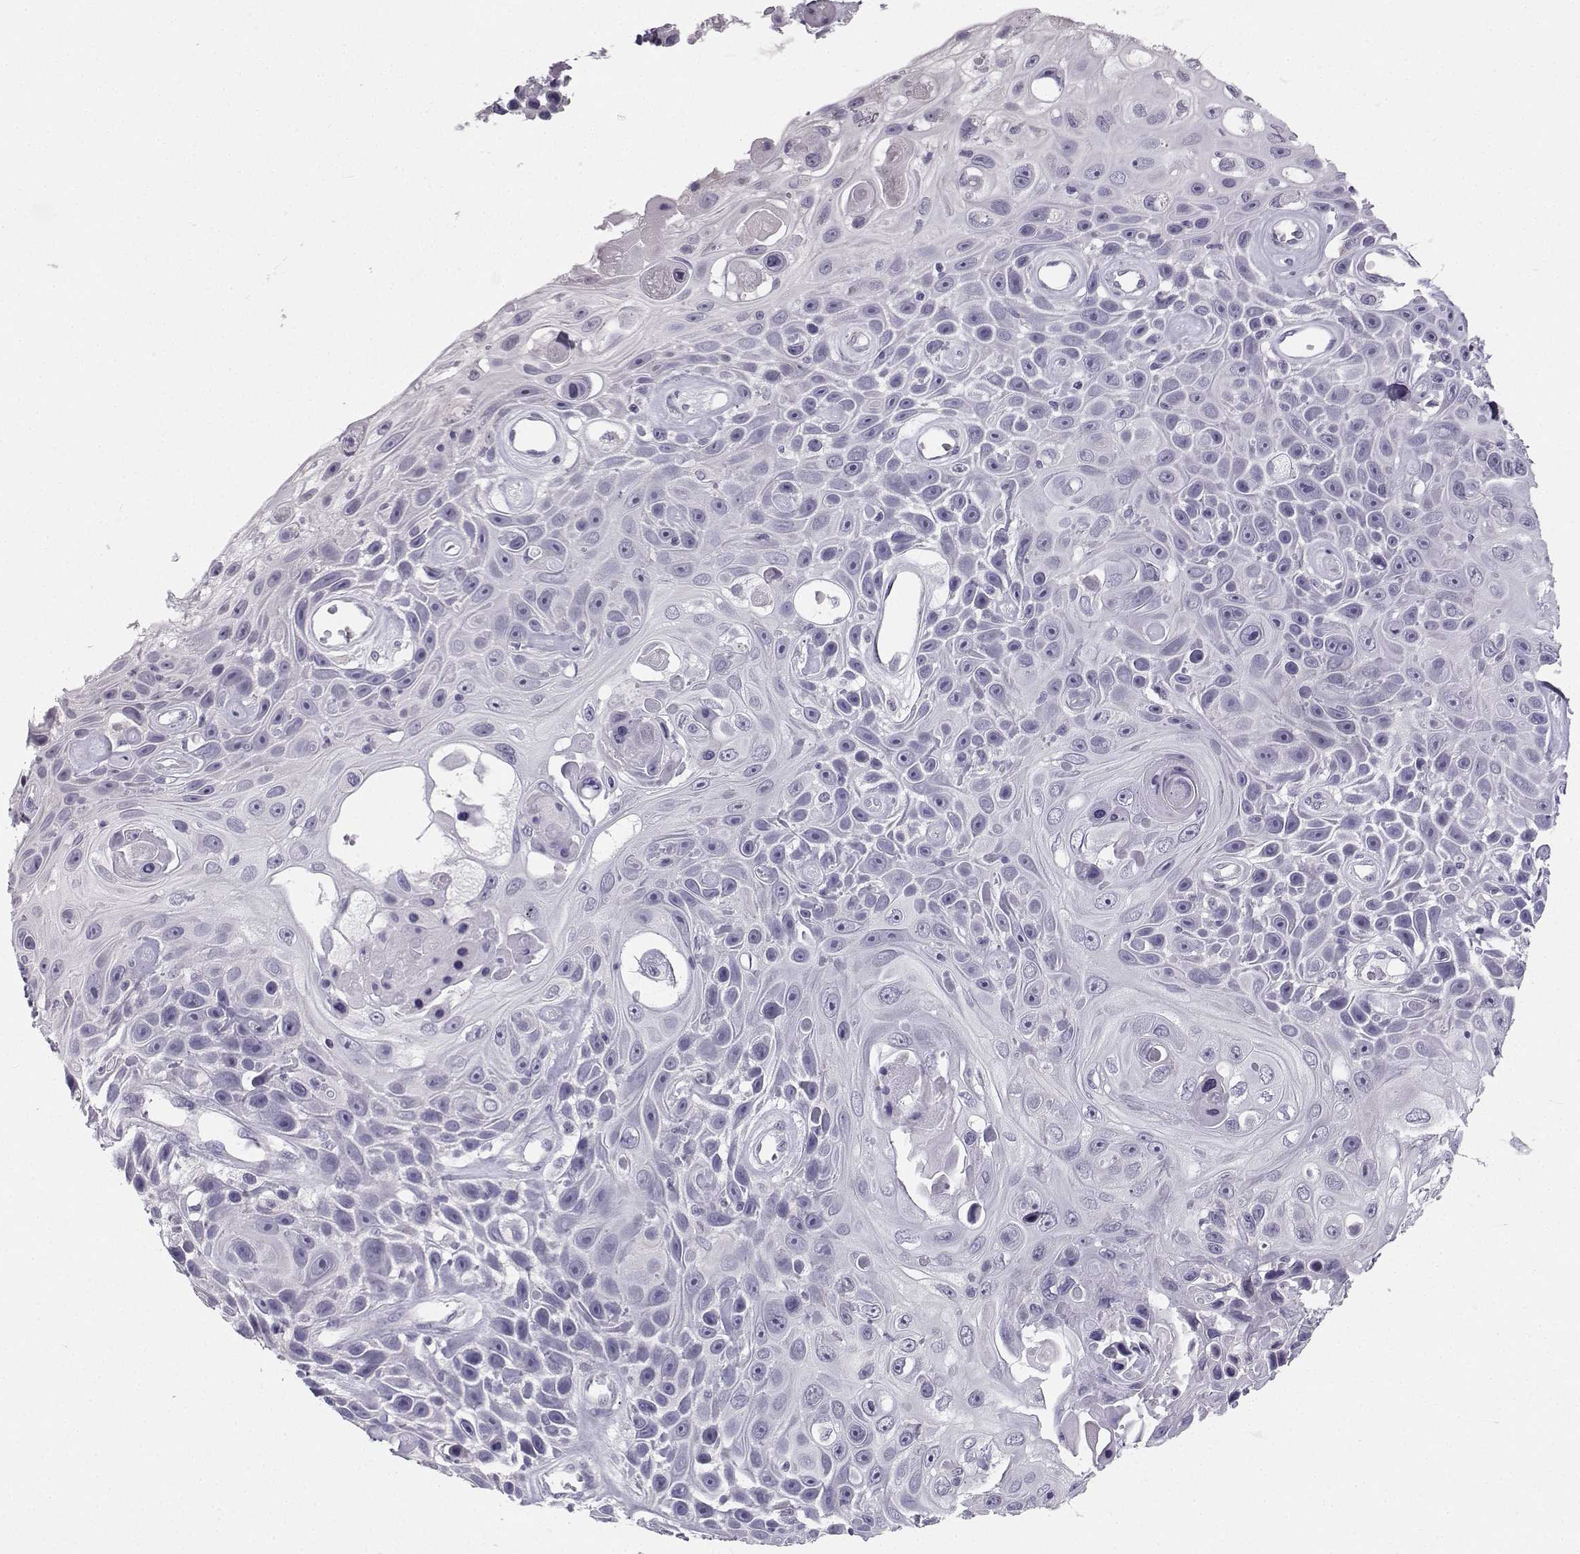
{"staining": {"intensity": "negative", "quantity": "none", "location": "none"}, "tissue": "skin cancer", "cell_type": "Tumor cells", "image_type": "cancer", "snomed": [{"axis": "morphology", "description": "Squamous cell carcinoma, NOS"}, {"axis": "topography", "description": "Skin"}], "caption": "Immunohistochemical staining of human squamous cell carcinoma (skin) reveals no significant positivity in tumor cells. (Stains: DAB IHC with hematoxylin counter stain, Microscopy: brightfield microscopy at high magnification).", "gene": "SYCE1", "patient": {"sex": "male", "age": 82}}